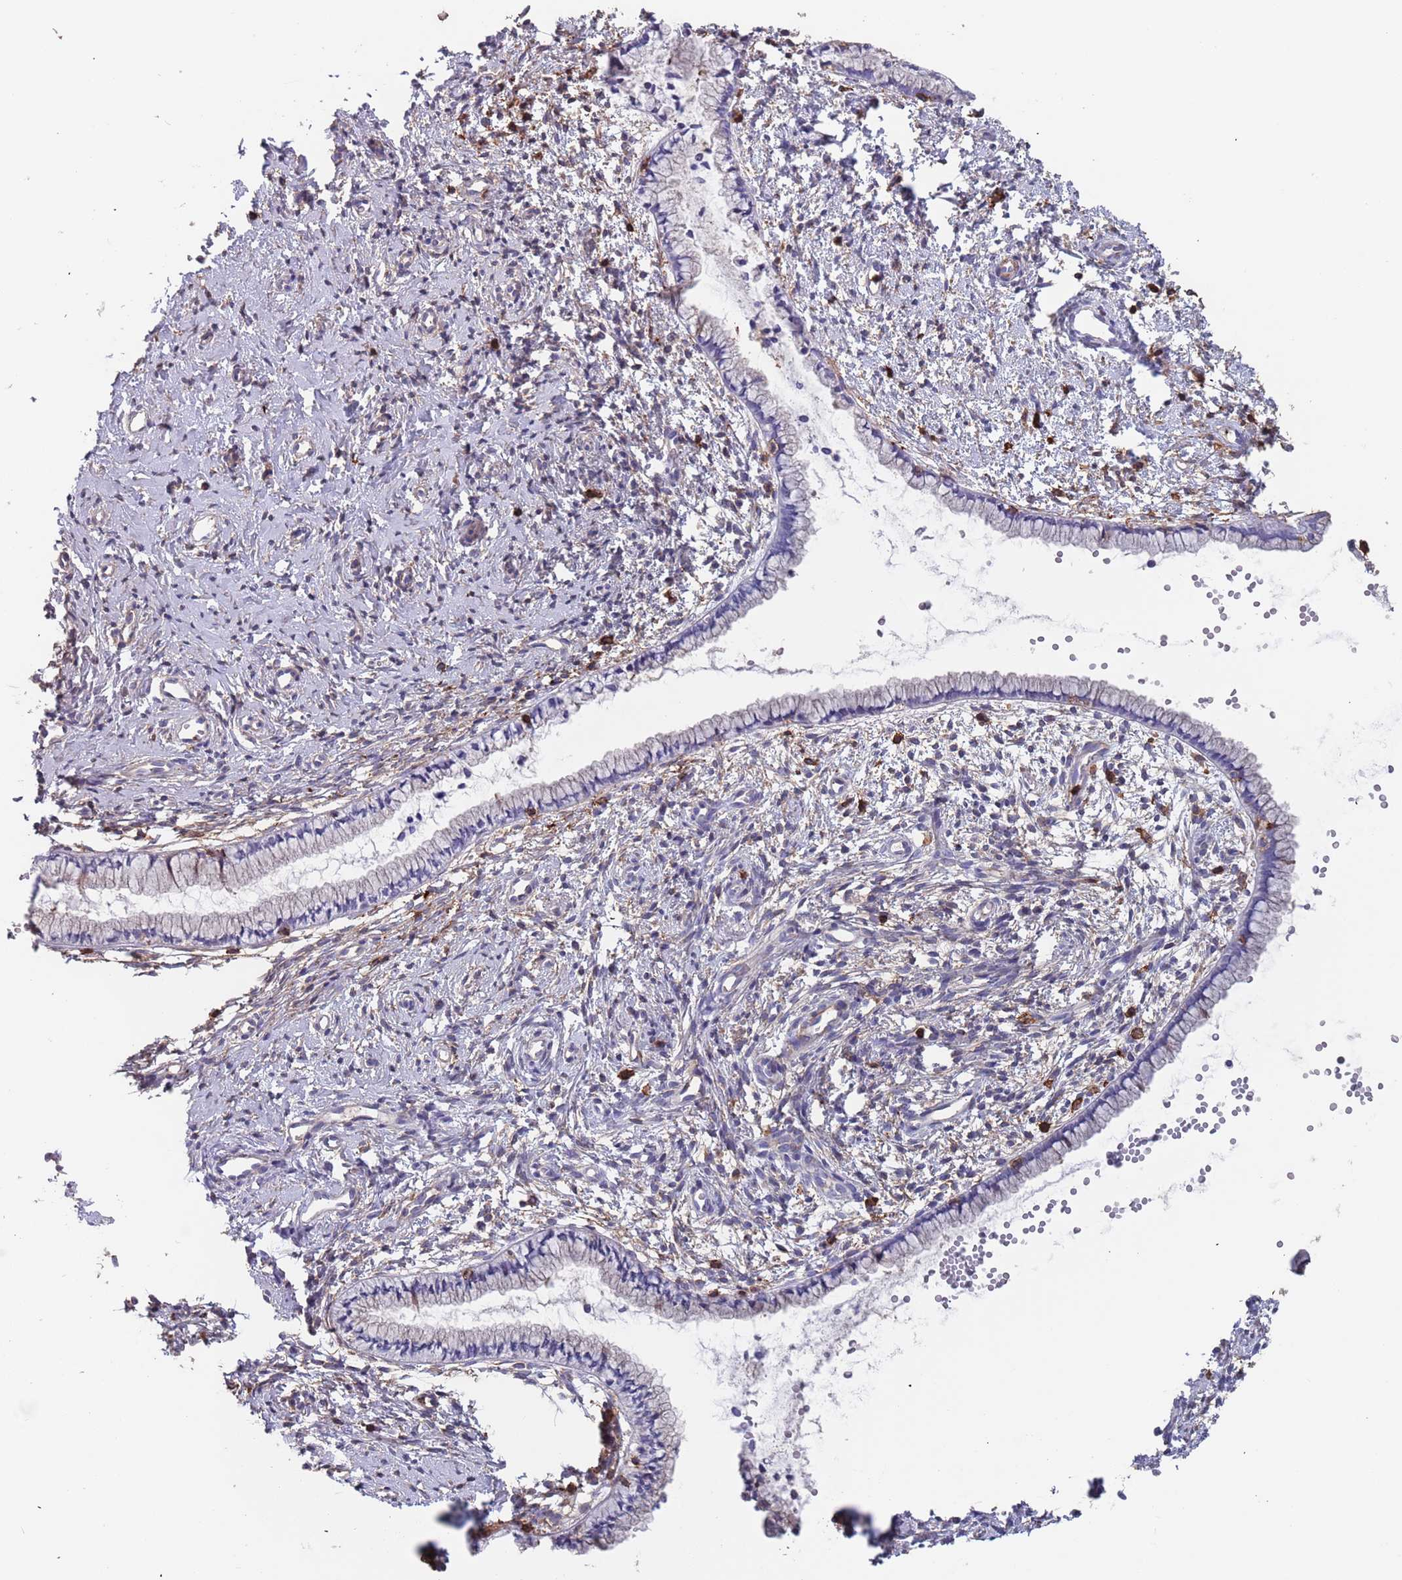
{"staining": {"intensity": "negative", "quantity": "none", "location": "none"}, "tissue": "cervix", "cell_type": "Glandular cells", "image_type": "normal", "snomed": [{"axis": "morphology", "description": "Normal tissue, NOS"}, {"axis": "topography", "description": "Cervix"}], "caption": "The immunohistochemistry (IHC) image has no significant staining in glandular cells of cervix. The staining is performed using DAB (3,3'-diaminobenzidine) brown chromogen with nuclei counter-stained in using hematoxylin.", "gene": "RNF144A", "patient": {"sex": "female", "age": 57}}